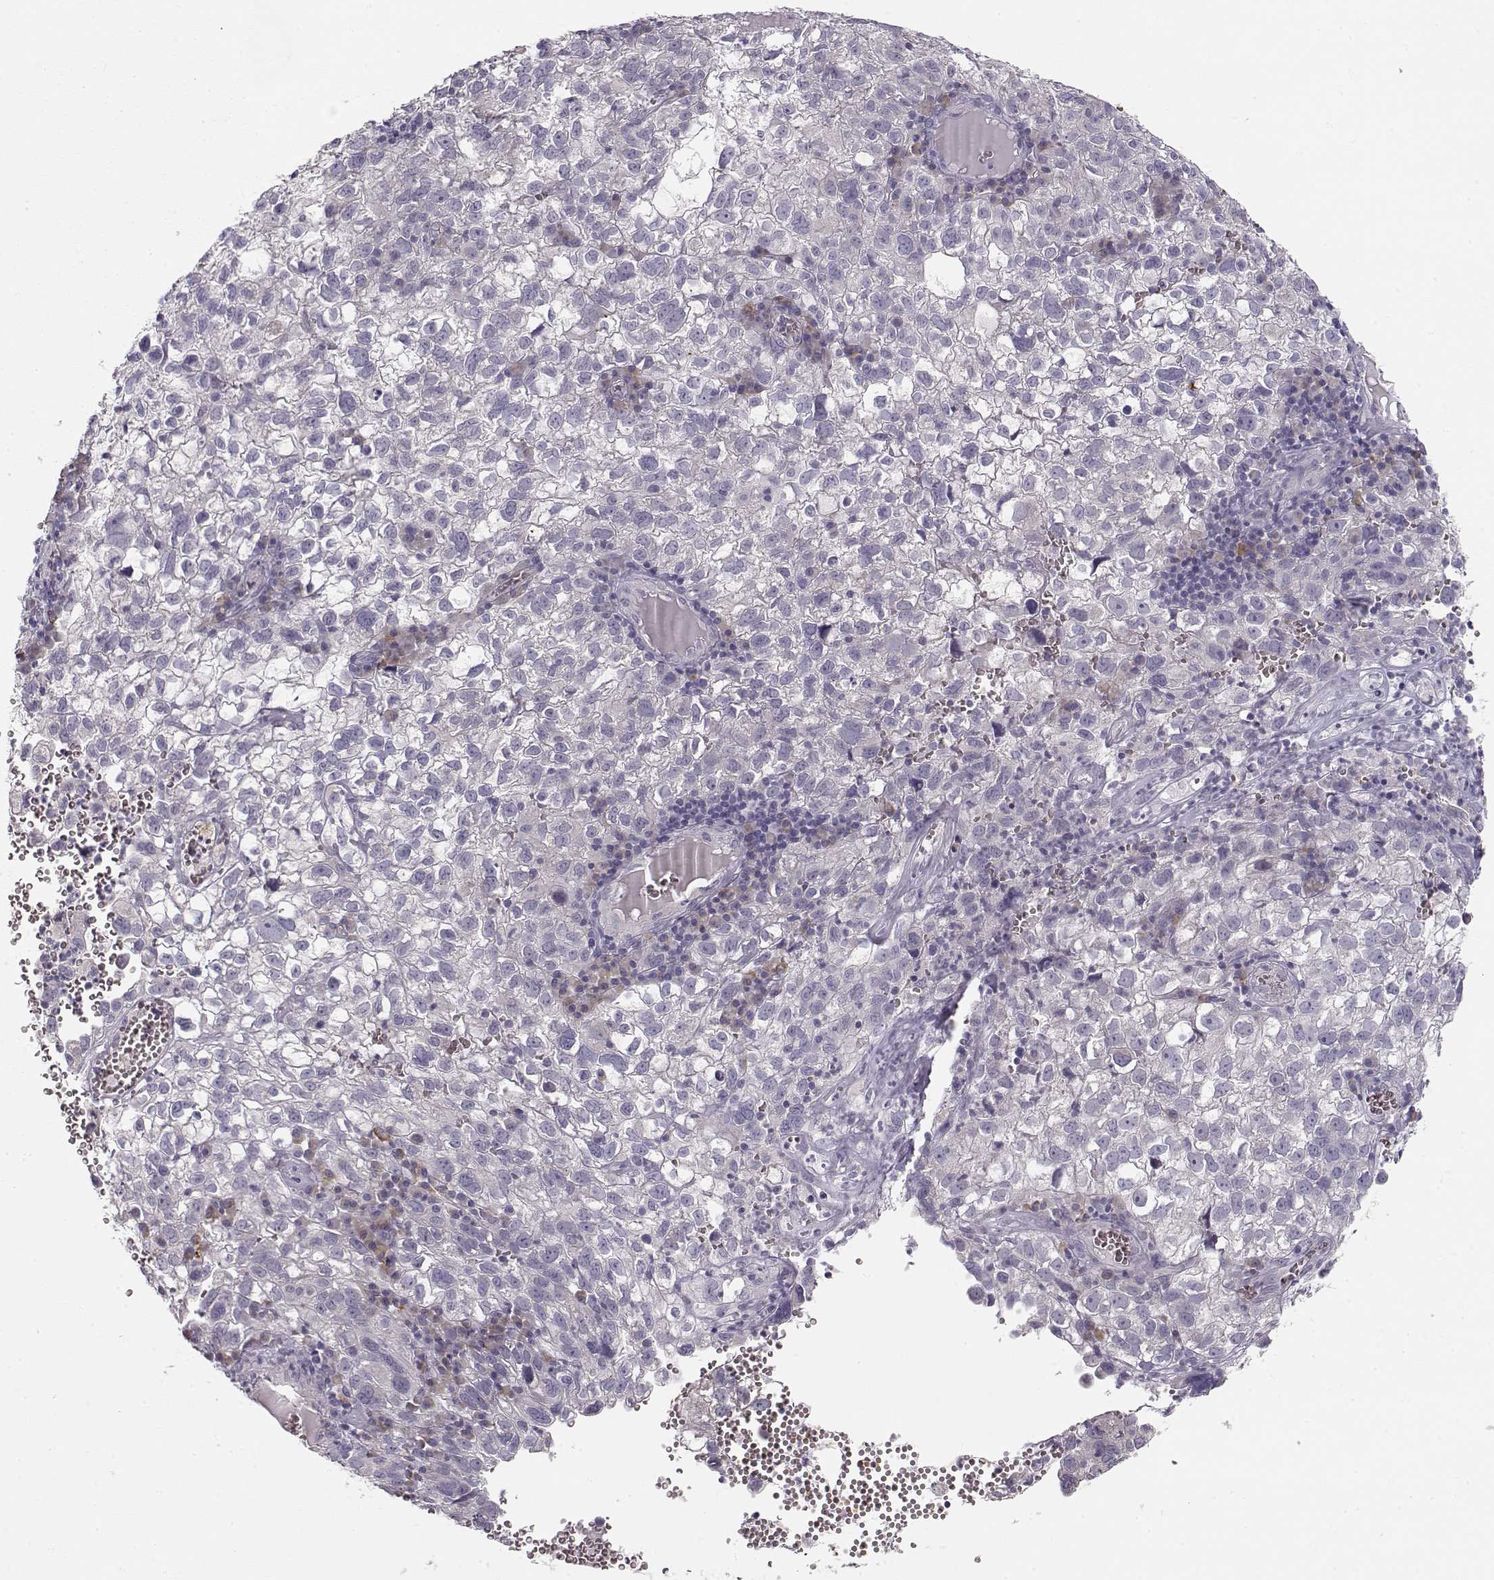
{"staining": {"intensity": "negative", "quantity": "none", "location": "none"}, "tissue": "cervical cancer", "cell_type": "Tumor cells", "image_type": "cancer", "snomed": [{"axis": "morphology", "description": "Squamous cell carcinoma, NOS"}, {"axis": "topography", "description": "Cervix"}], "caption": "This image is of cervical cancer (squamous cell carcinoma) stained with IHC to label a protein in brown with the nuclei are counter-stained blue. There is no expression in tumor cells.", "gene": "TTC26", "patient": {"sex": "female", "age": 55}}